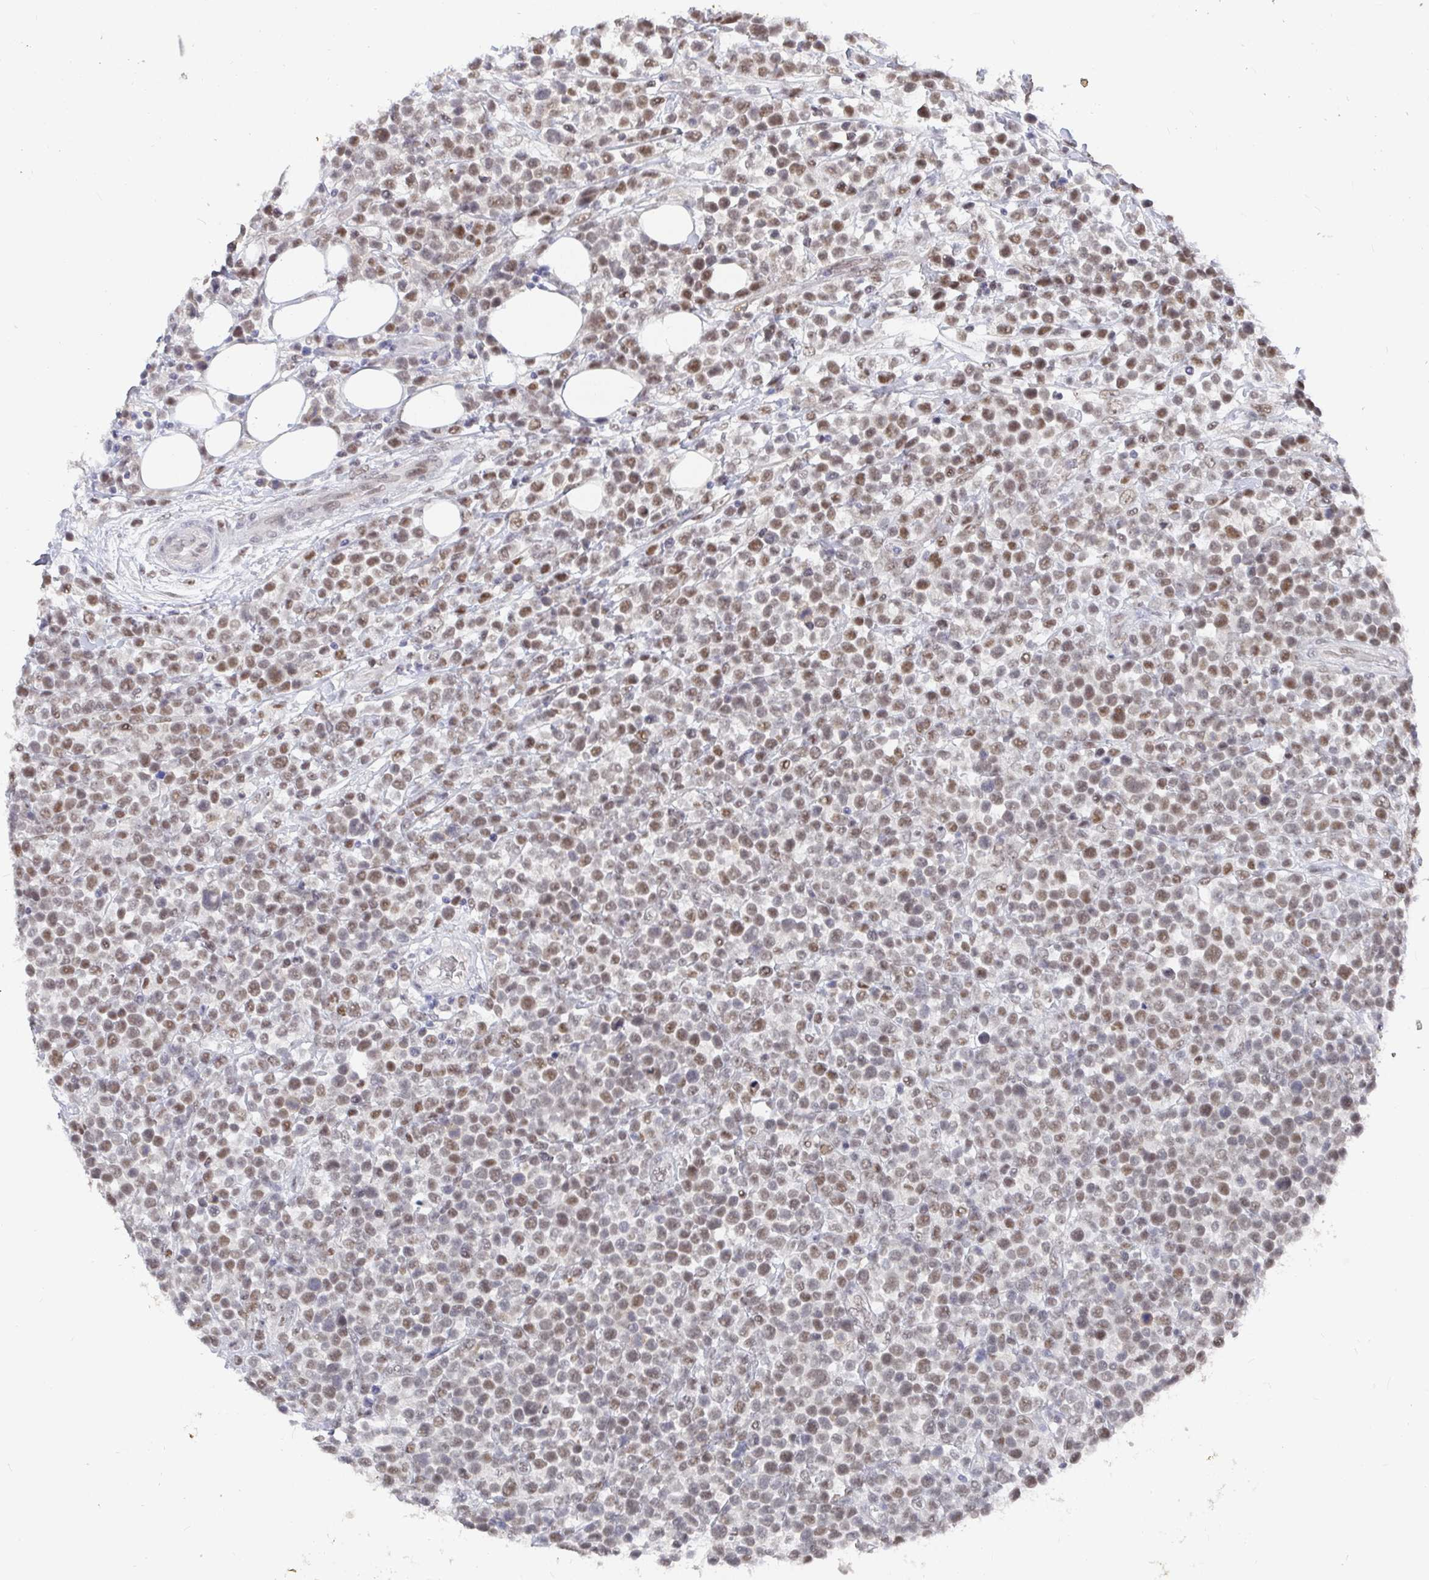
{"staining": {"intensity": "moderate", "quantity": "<25%", "location": "nuclear"}, "tissue": "lymphoma", "cell_type": "Tumor cells", "image_type": "cancer", "snomed": [{"axis": "morphology", "description": "Malignant lymphoma, non-Hodgkin's type, Low grade"}, {"axis": "topography", "description": "Lymph node"}], "caption": "Low-grade malignant lymphoma, non-Hodgkin's type stained for a protein displays moderate nuclear positivity in tumor cells. (brown staining indicates protein expression, while blue staining denotes nuclei).", "gene": "RCOR1", "patient": {"sex": "male", "age": 60}}